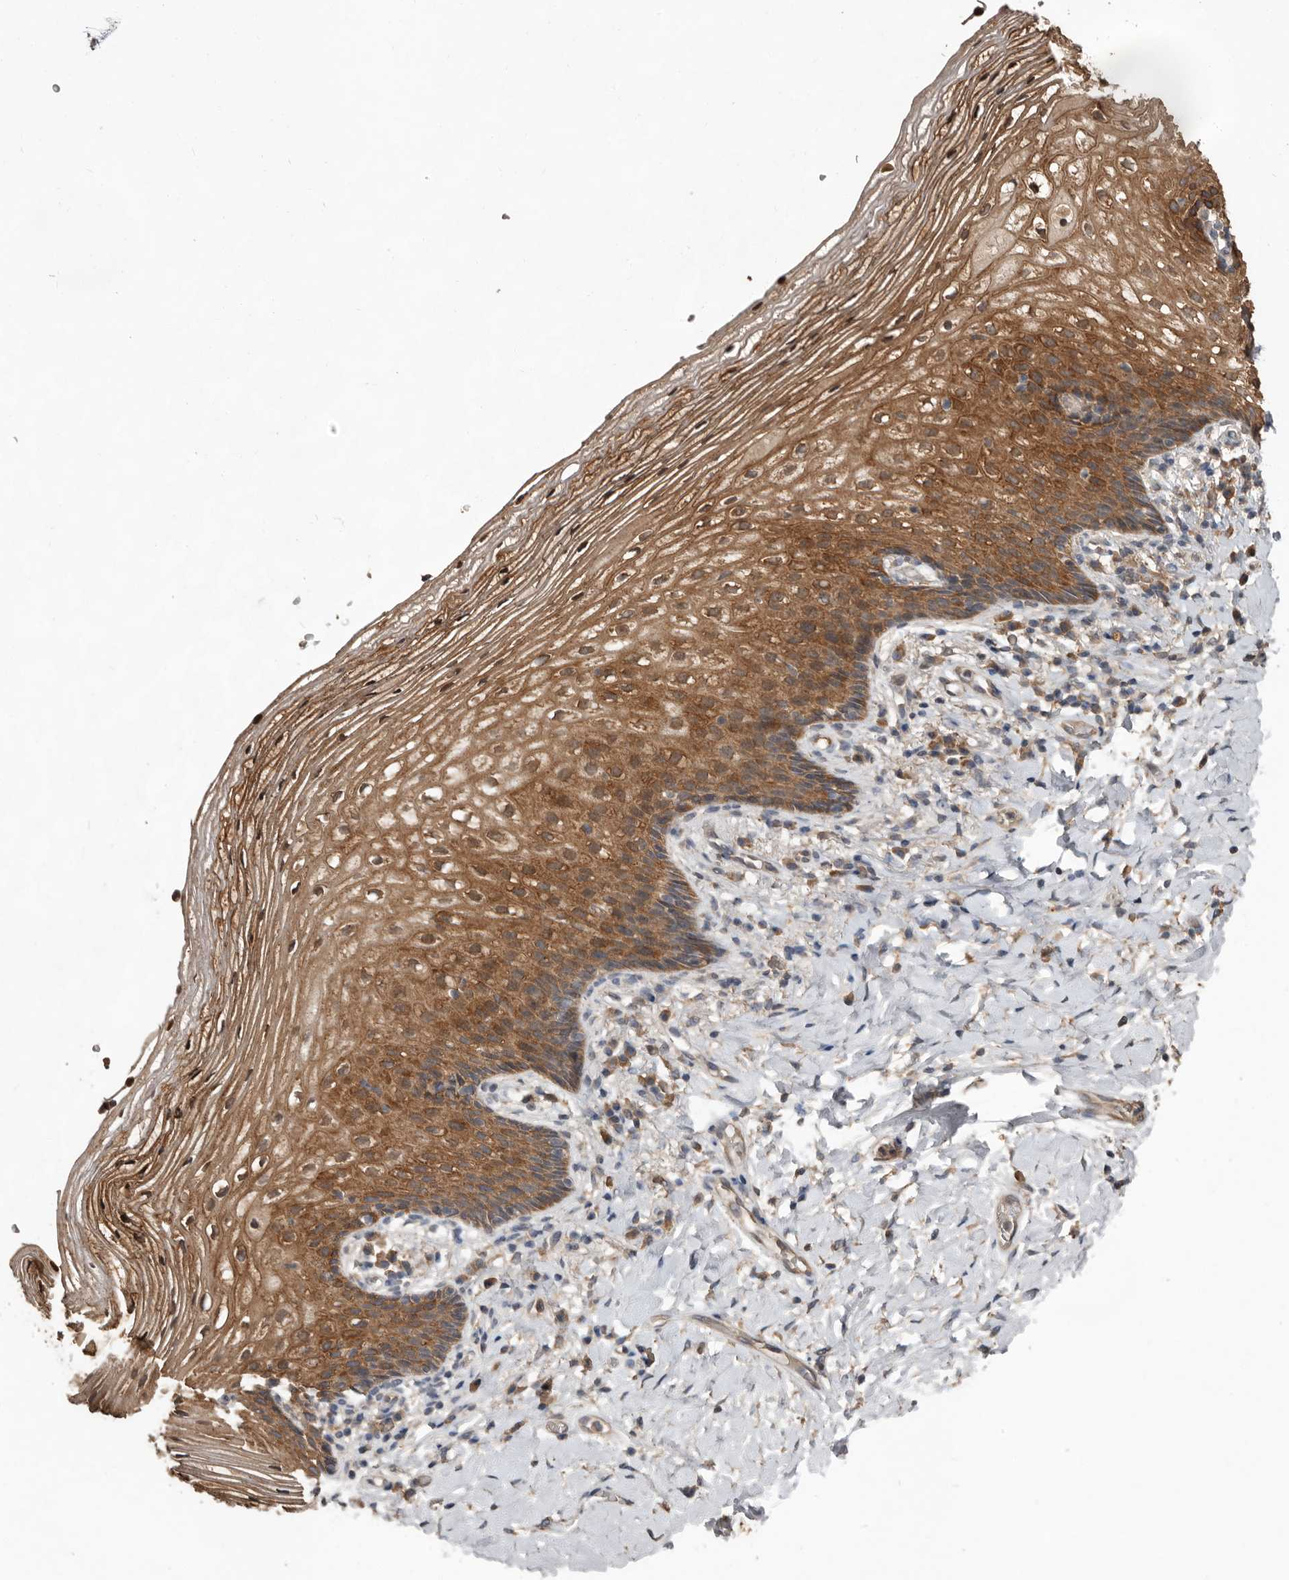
{"staining": {"intensity": "moderate", "quantity": ">75%", "location": "cytoplasmic/membranous"}, "tissue": "vagina", "cell_type": "Squamous epithelial cells", "image_type": "normal", "snomed": [{"axis": "morphology", "description": "Normal tissue, NOS"}, {"axis": "topography", "description": "Vagina"}], "caption": "The immunohistochemical stain labels moderate cytoplasmic/membranous positivity in squamous epithelial cells of unremarkable vagina.", "gene": "MTF1", "patient": {"sex": "female", "age": 60}}